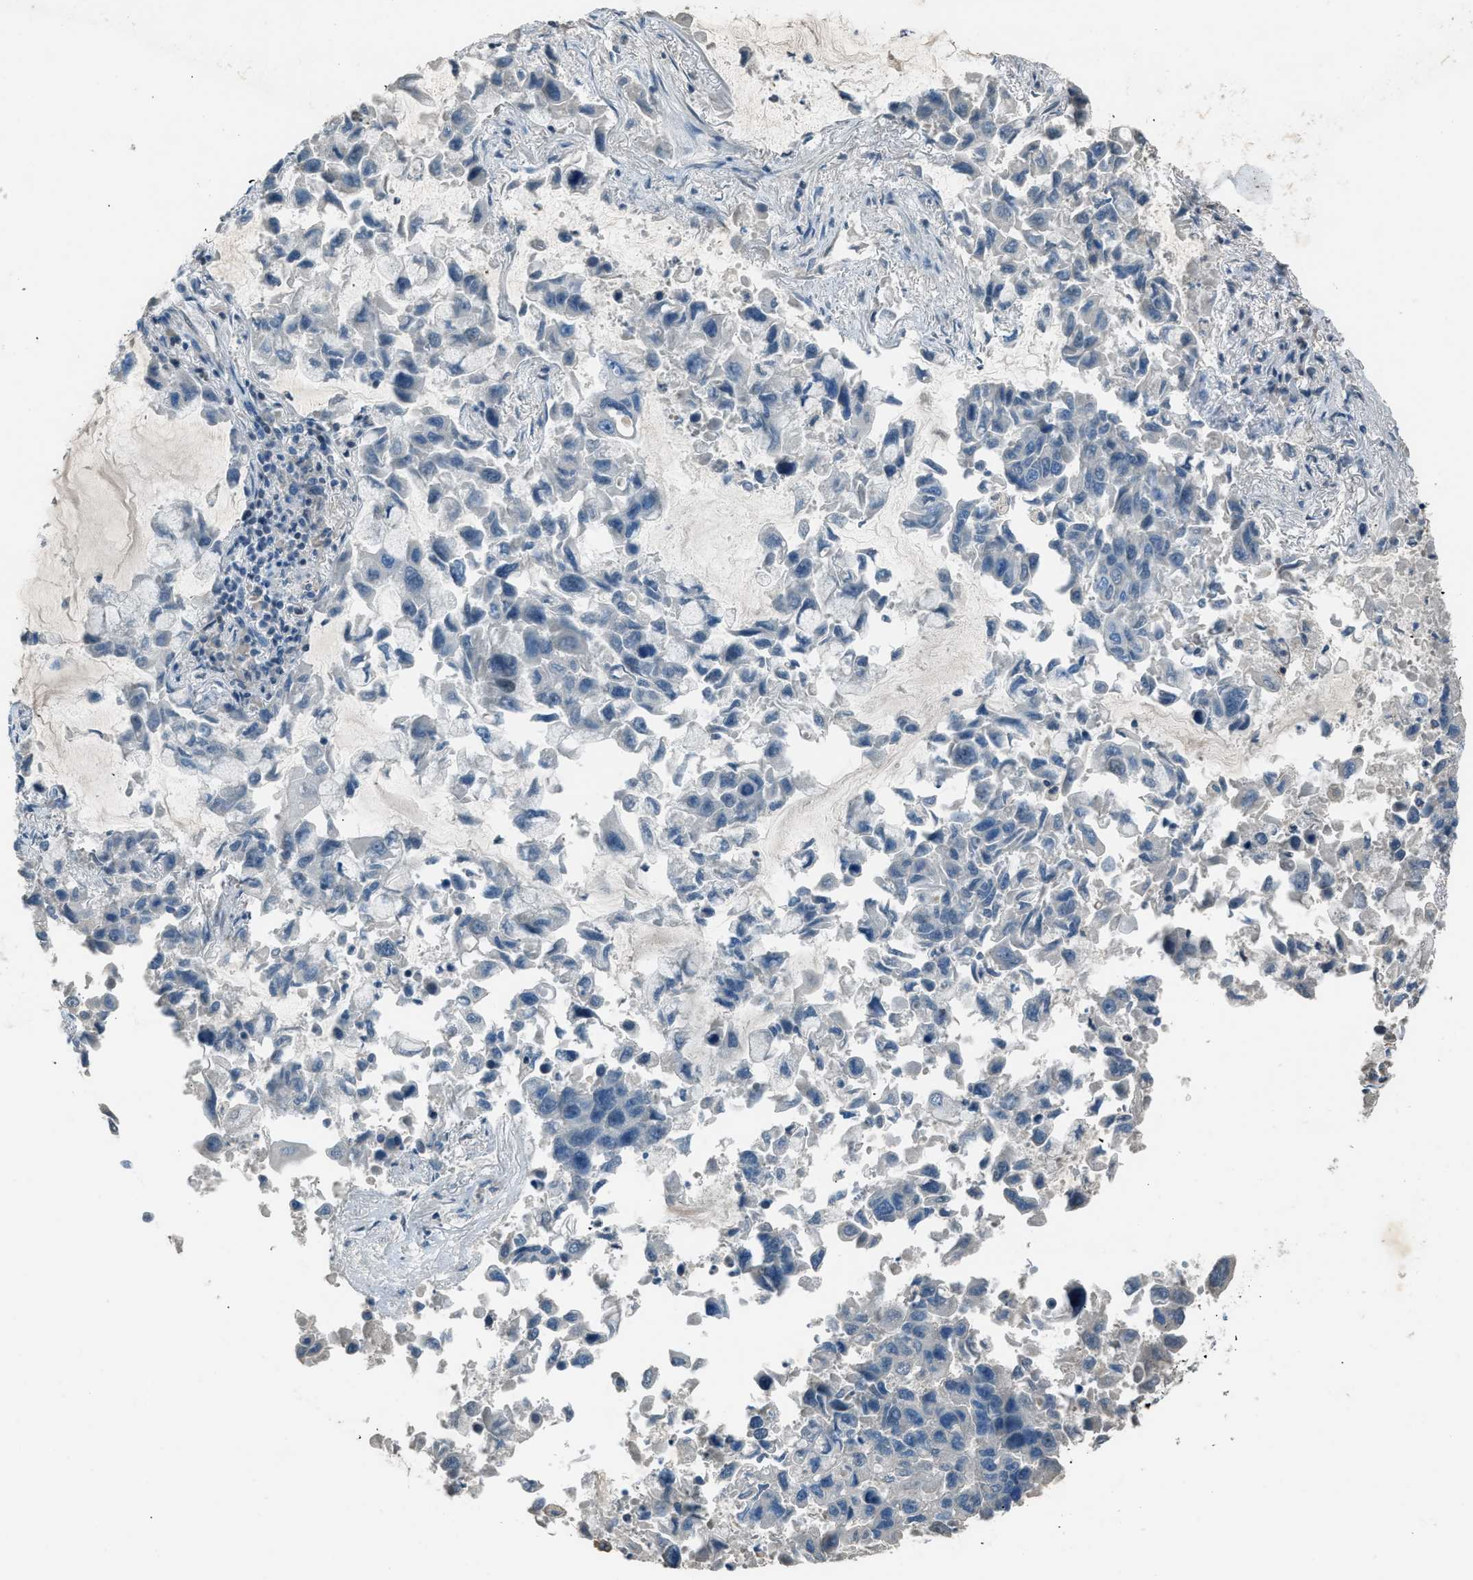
{"staining": {"intensity": "negative", "quantity": "none", "location": "none"}, "tissue": "lung cancer", "cell_type": "Tumor cells", "image_type": "cancer", "snomed": [{"axis": "morphology", "description": "Adenocarcinoma, NOS"}, {"axis": "topography", "description": "Lung"}], "caption": "Tumor cells are negative for brown protein staining in lung cancer.", "gene": "FBLN2", "patient": {"sex": "male", "age": 64}}